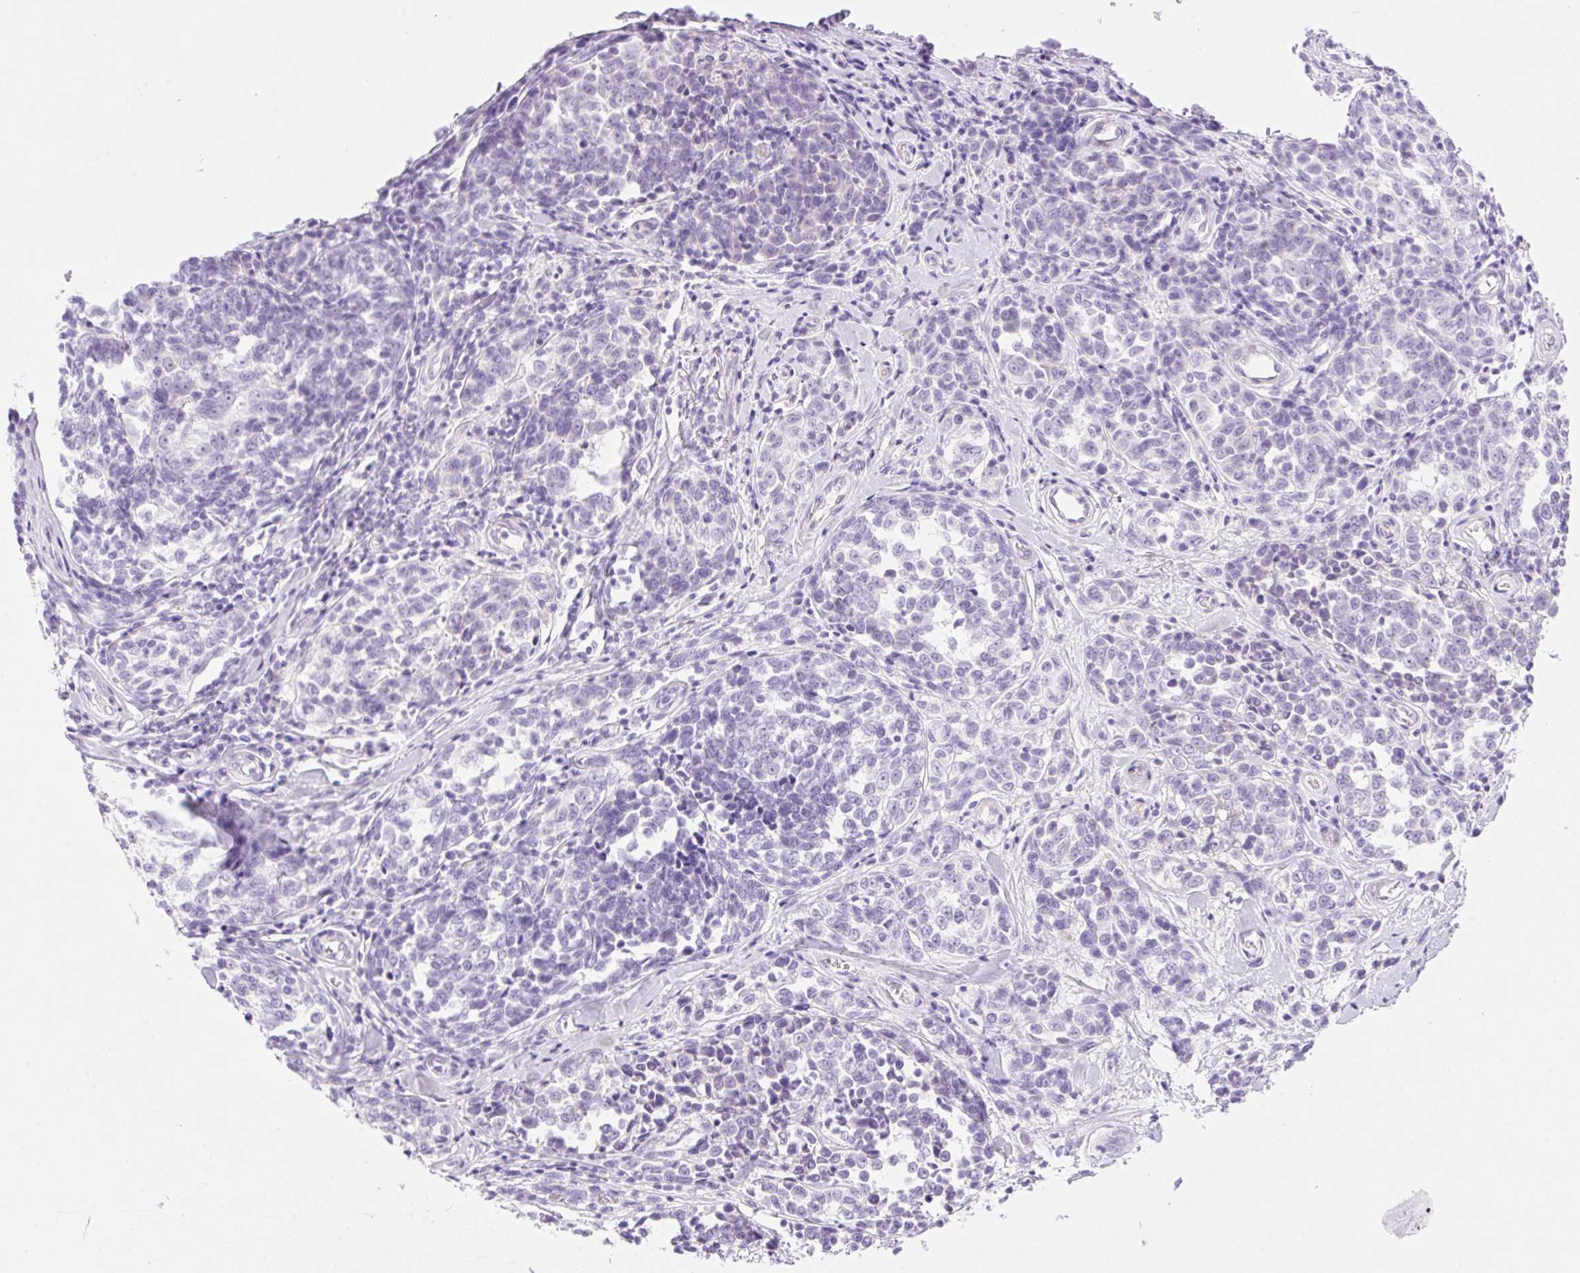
{"staining": {"intensity": "negative", "quantity": "none", "location": "none"}, "tissue": "melanoma", "cell_type": "Tumor cells", "image_type": "cancer", "snomed": [{"axis": "morphology", "description": "Malignant melanoma, NOS"}, {"axis": "topography", "description": "Skin"}], "caption": "This is an immunohistochemistry histopathology image of malignant melanoma. There is no staining in tumor cells.", "gene": "PALM3", "patient": {"sex": "female", "age": 64}}